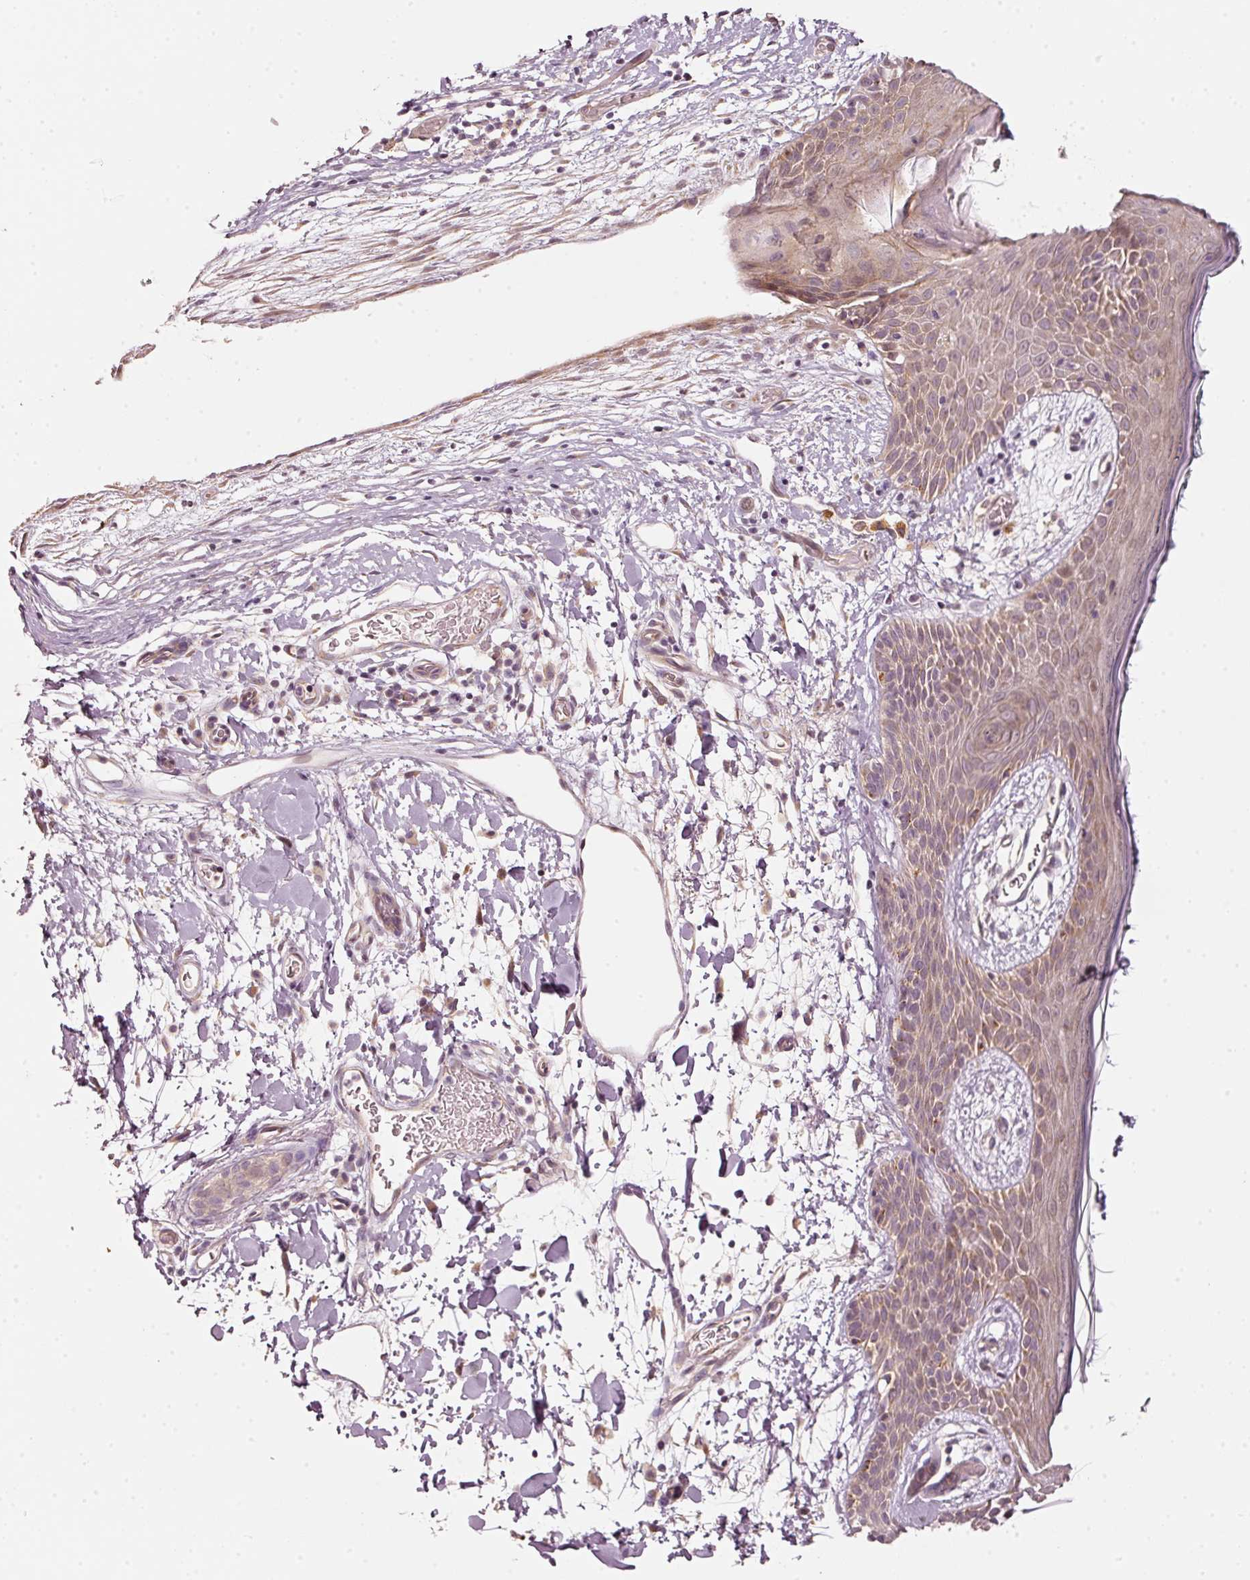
{"staining": {"intensity": "weak", "quantity": ">75%", "location": "cytoplasmic/membranous"}, "tissue": "skin", "cell_type": "Fibroblasts", "image_type": "normal", "snomed": [{"axis": "morphology", "description": "Normal tissue, NOS"}, {"axis": "topography", "description": "Skin"}], "caption": "An image of skin stained for a protein exhibits weak cytoplasmic/membranous brown staining in fibroblasts.", "gene": "ARHGAP22", "patient": {"sex": "male", "age": 79}}